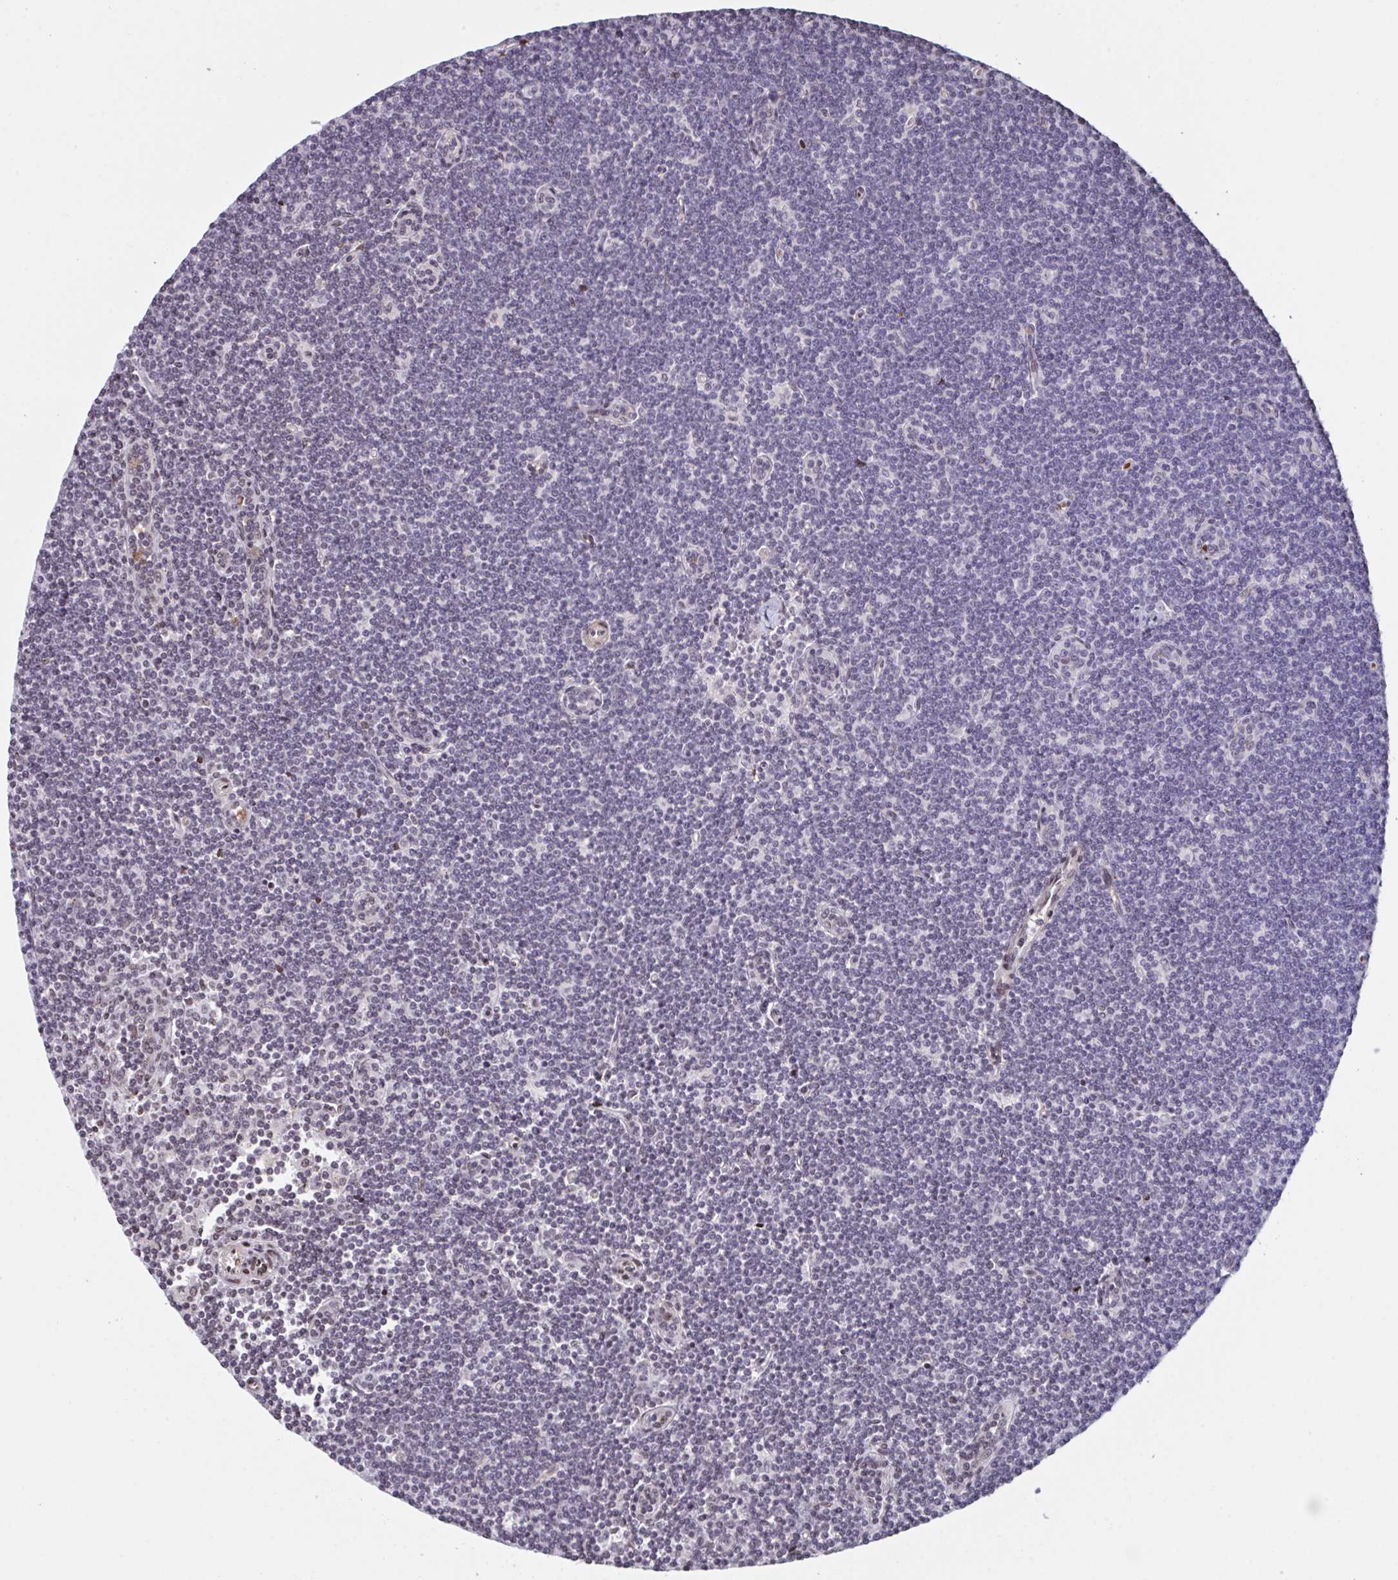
{"staining": {"intensity": "negative", "quantity": "none", "location": "none"}, "tissue": "lymphoma", "cell_type": "Tumor cells", "image_type": "cancer", "snomed": [{"axis": "morphology", "description": "Malignant lymphoma, non-Hodgkin's type, Low grade"}, {"axis": "topography", "description": "Lymph node"}], "caption": "IHC of human lymphoma demonstrates no staining in tumor cells.", "gene": "PELI2", "patient": {"sex": "female", "age": 73}}